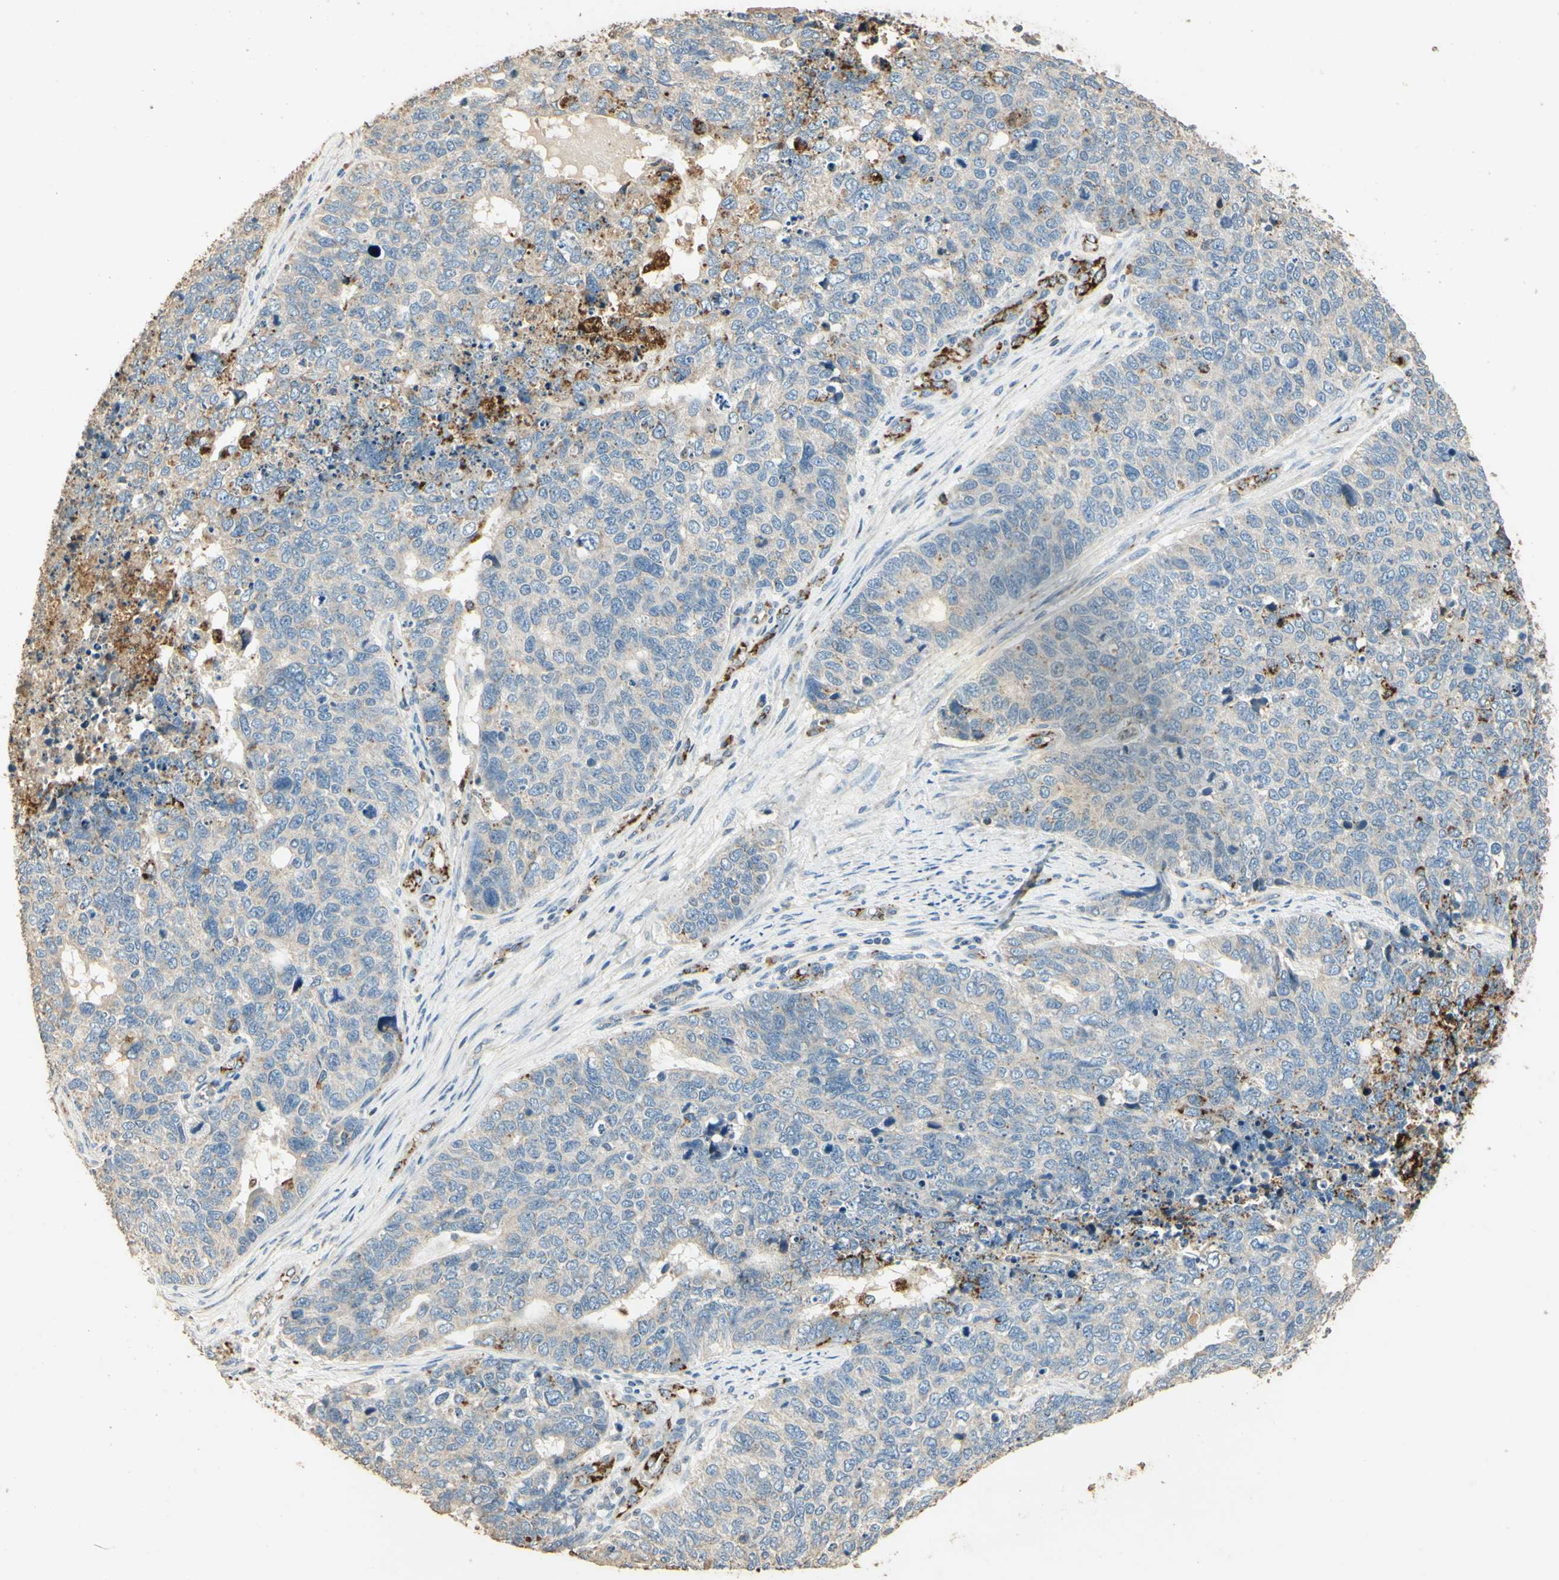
{"staining": {"intensity": "negative", "quantity": "none", "location": "none"}, "tissue": "cervical cancer", "cell_type": "Tumor cells", "image_type": "cancer", "snomed": [{"axis": "morphology", "description": "Squamous cell carcinoma, NOS"}, {"axis": "topography", "description": "Cervix"}], "caption": "Immunohistochemistry of cervical squamous cell carcinoma displays no staining in tumor cells. (Immunohistochemistry, brightfield microscopy, high magnification).", "gene": "ARHGEF17", "patient": {"sex": "female", "age": 63}}